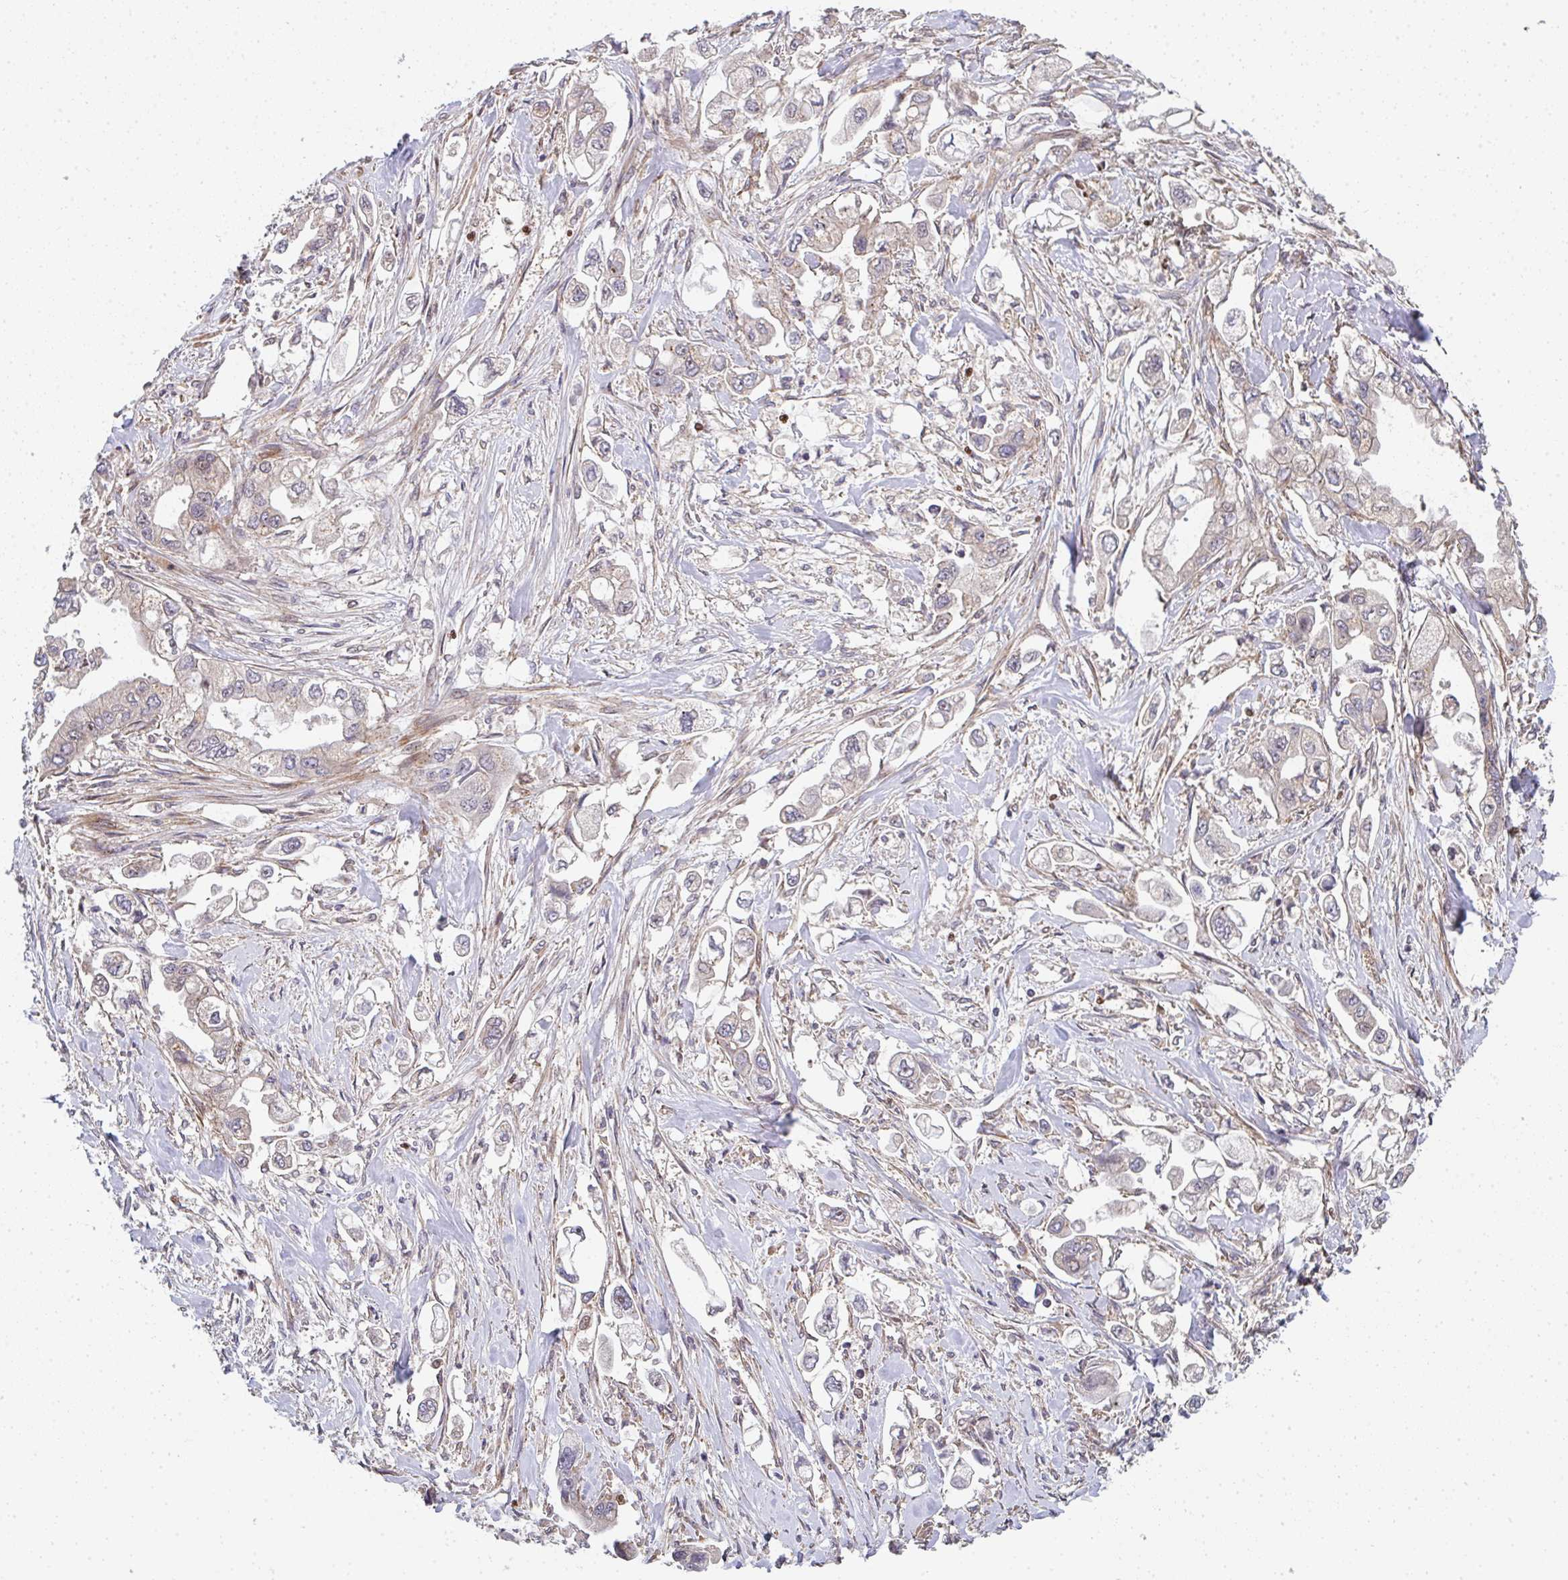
{"staining": {"intensity": "negative", "quantity": "none", "location": "none"}, "tissue": "stomach cancer", "cell_type": "Tumor cells", "image_type": "cancer", "snomed": [{"axis": "morphology", "description": "Adenocarcinoma, NOS"}, {"axis": "topography", "description": "Stomach"}], "caption": "High magnification brightfield microscopy of stomach cancer stained with DAB (brown) and counterstained with hematoxylin (blue): tumor cells show no significant staining.", "gene": "SIMC1", "patient": {"sex": "male", "age": 62}}